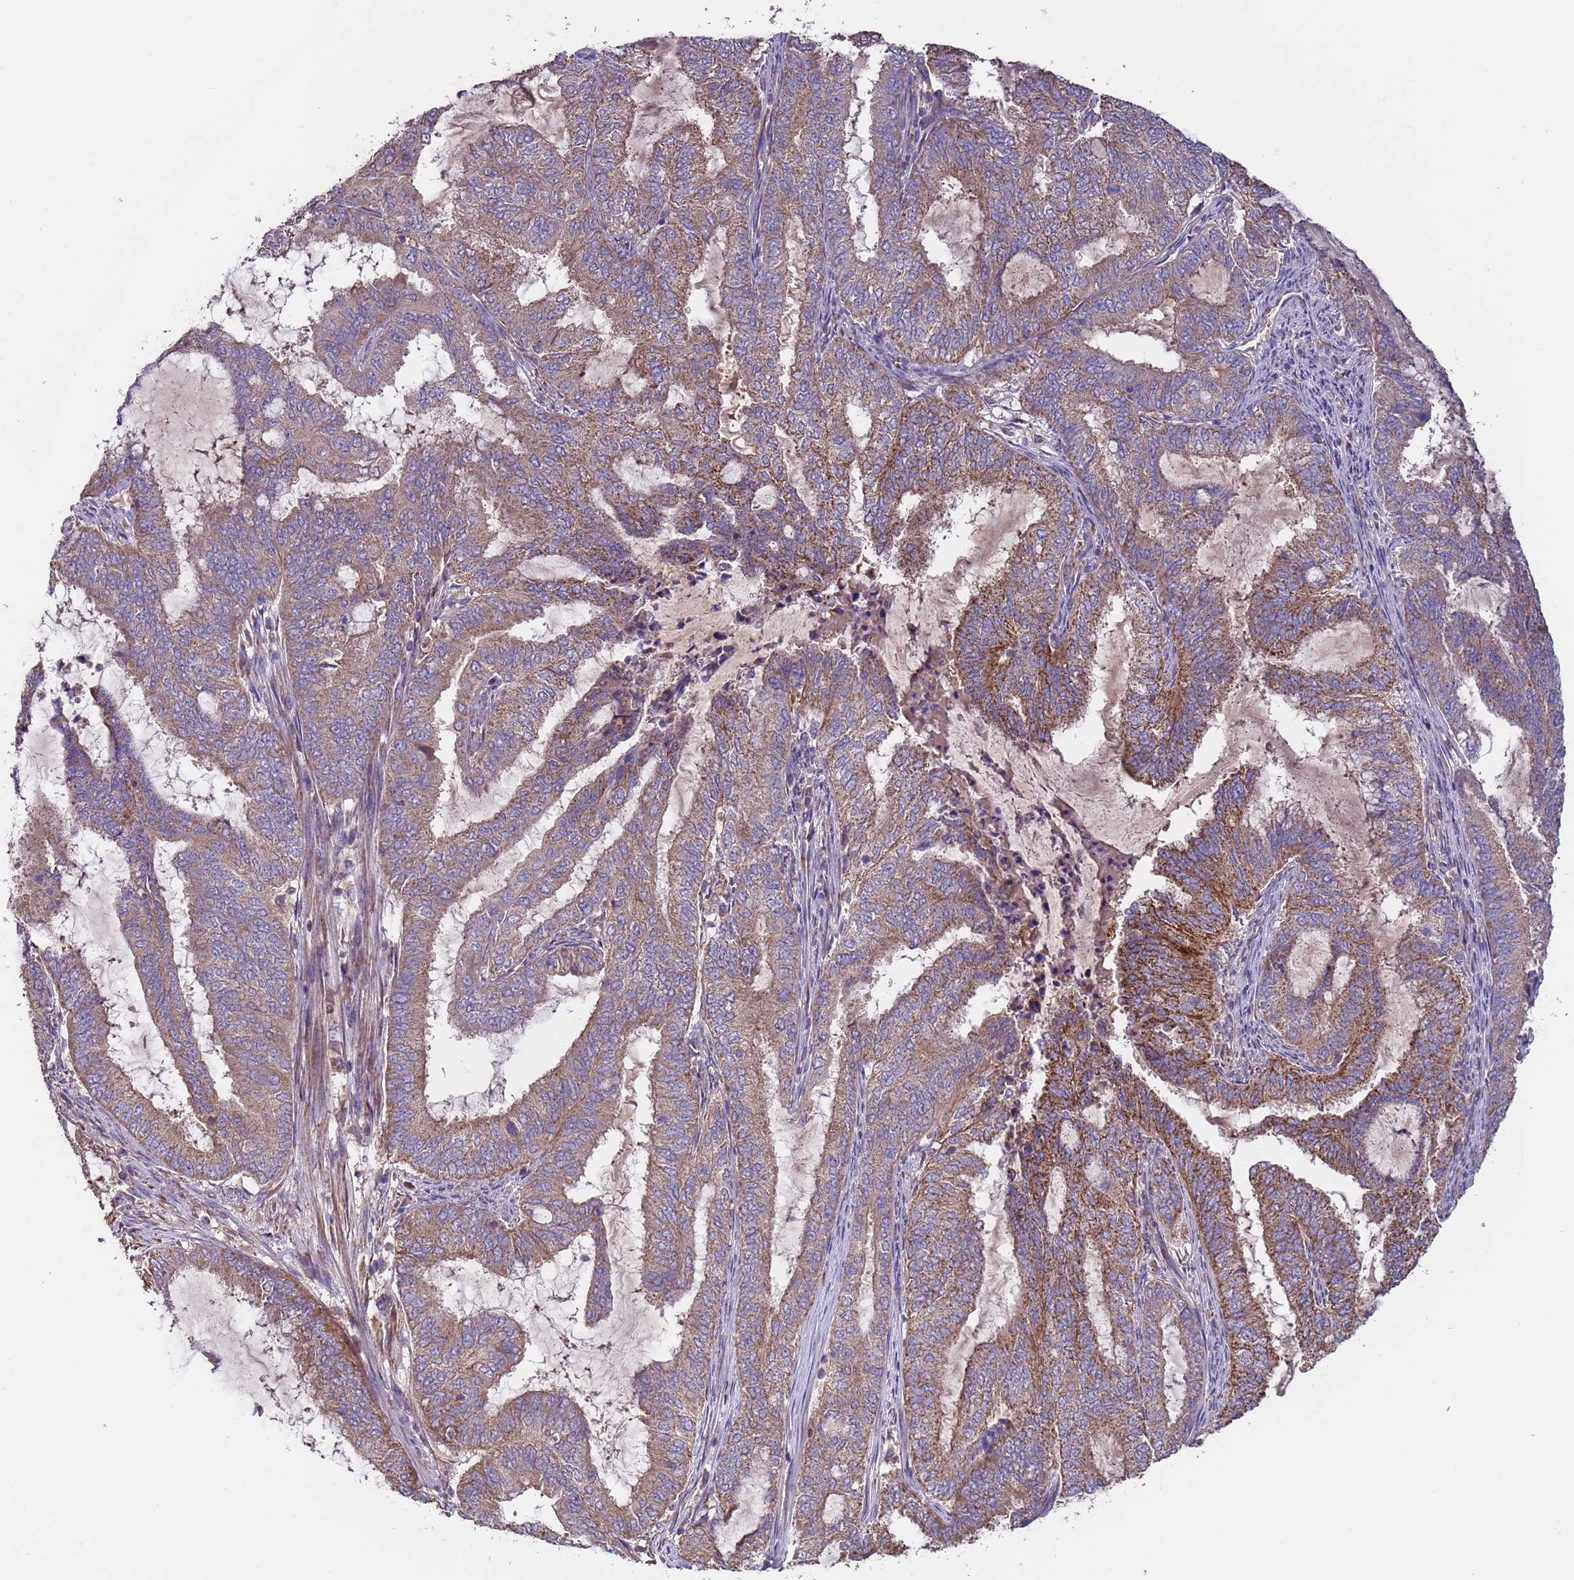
{"staining": {"intensity": "moderate", "quantity": ">75%", "location": "cytoplasmic/membranous"}, "tissue": "endometrial cancer", "cell_type": "Tumor cells", "image_type": "cancer", "snomed": [{"axis": "morphology", "description": "Adenocarcinoma, NOS"}, {"axis": "topography", "description": "Endometrium"}], "caption": "Immunohistochemistry micrograph of neoplastic tissue: human endometrial adenocarcinoma stained using IHC exhibits medium levels of moderate protein expression localized specifically in the cytoplasmic/membranous of tumor cells, appearing as a cytoplasmic/membranous brown color.", "gene": "EEF1AKMT1", "patient": {"sex": "female", "age": 51}}